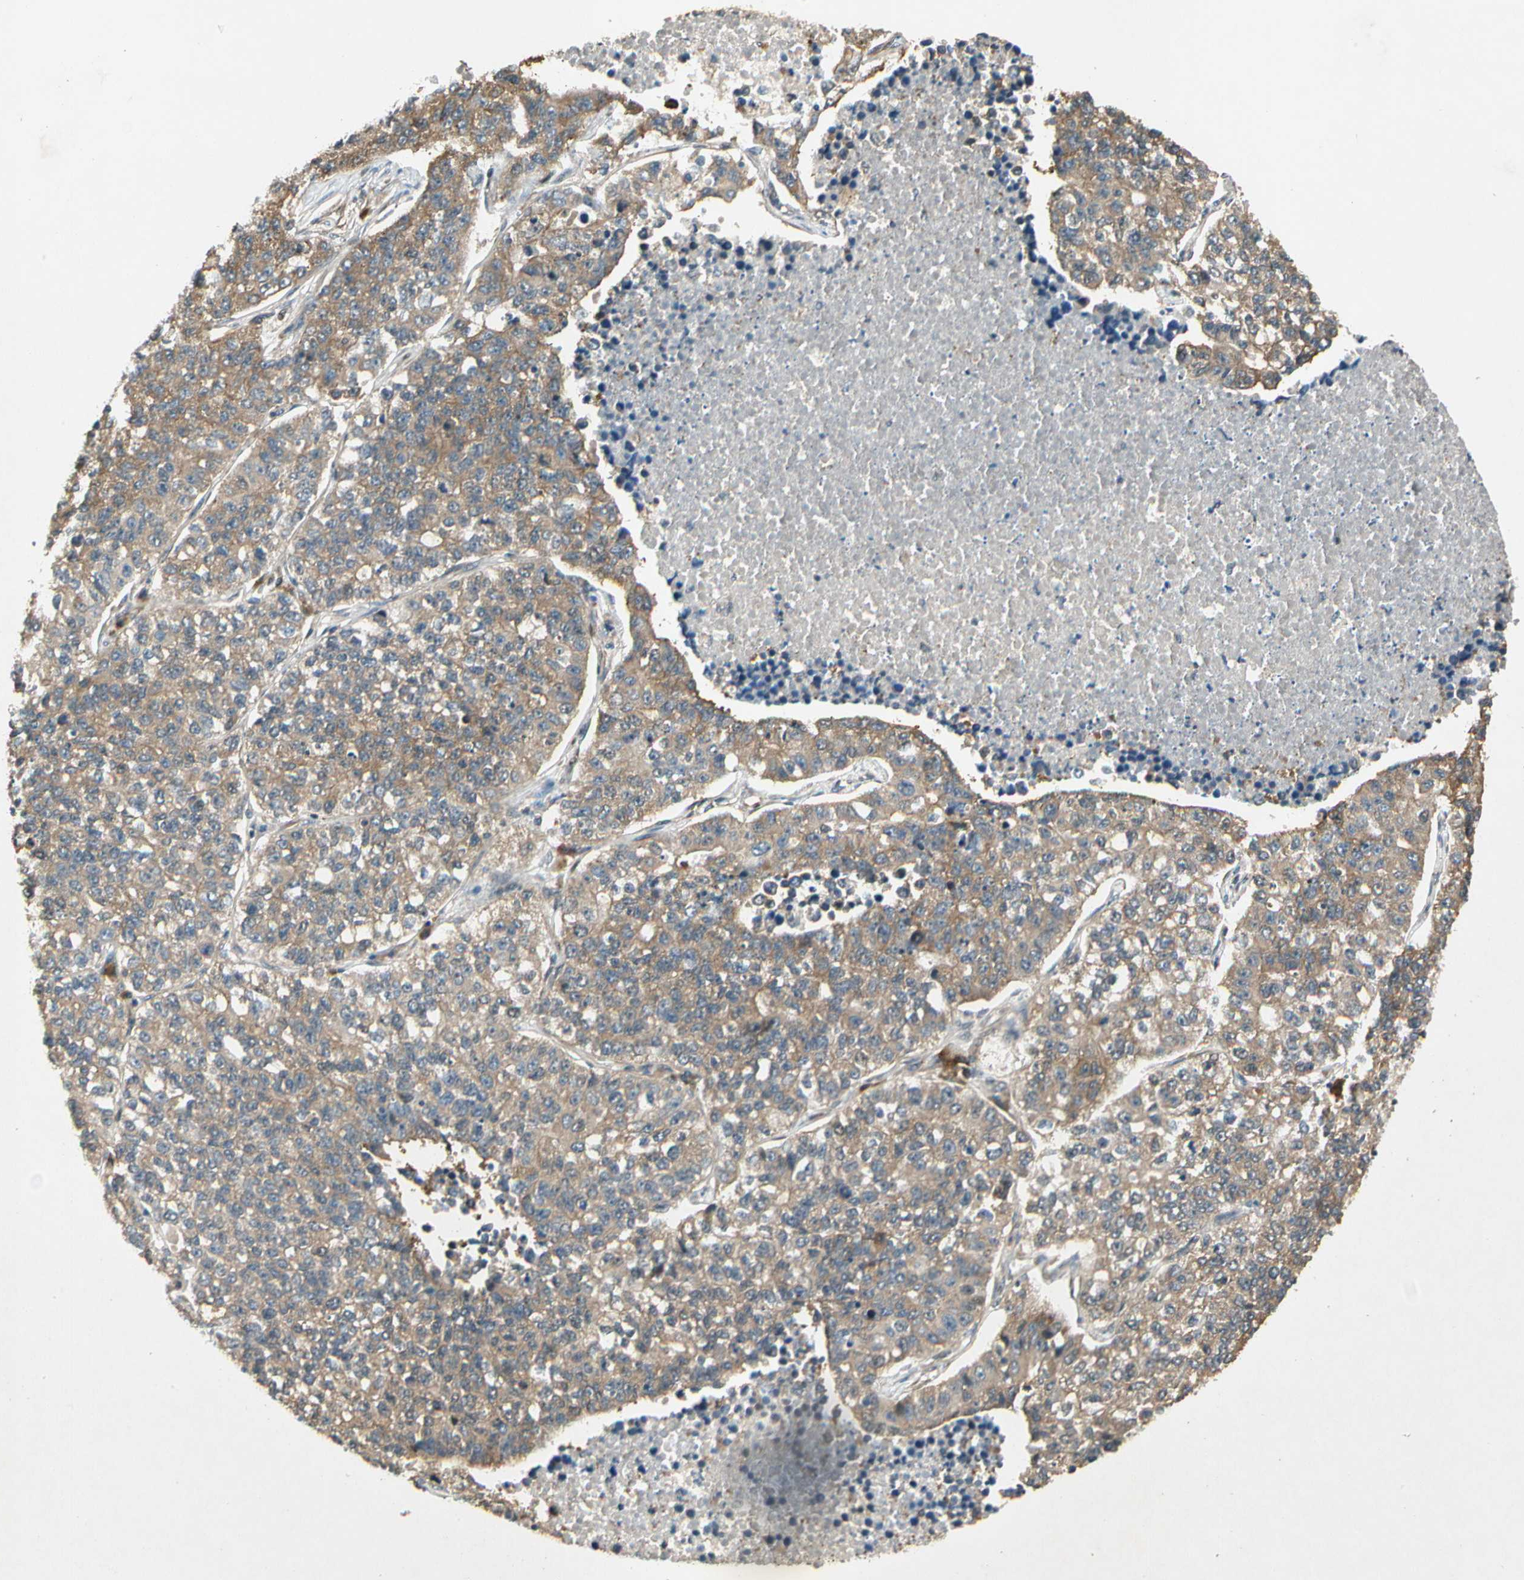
{"staining": {"intensity": "moderate", "quantity": ">75%", "location": "cytoplasmic/membranous"}, "tissue": "lung cancer", "cell_type": "Tumor cells", "image_type": "cancer", "snomed": [{"axis": "morphology", "description": "Adenocarcinoma, NOS"}, {"axis": "topography", "description": "Lung"}], "caption": "A brown stain highlights moderate cytoplasmic/membranous staining of a protein in lung cancer tumor cells.", "gene": "EIF1AX", "patient": {"sex": "male", "age": 49}}